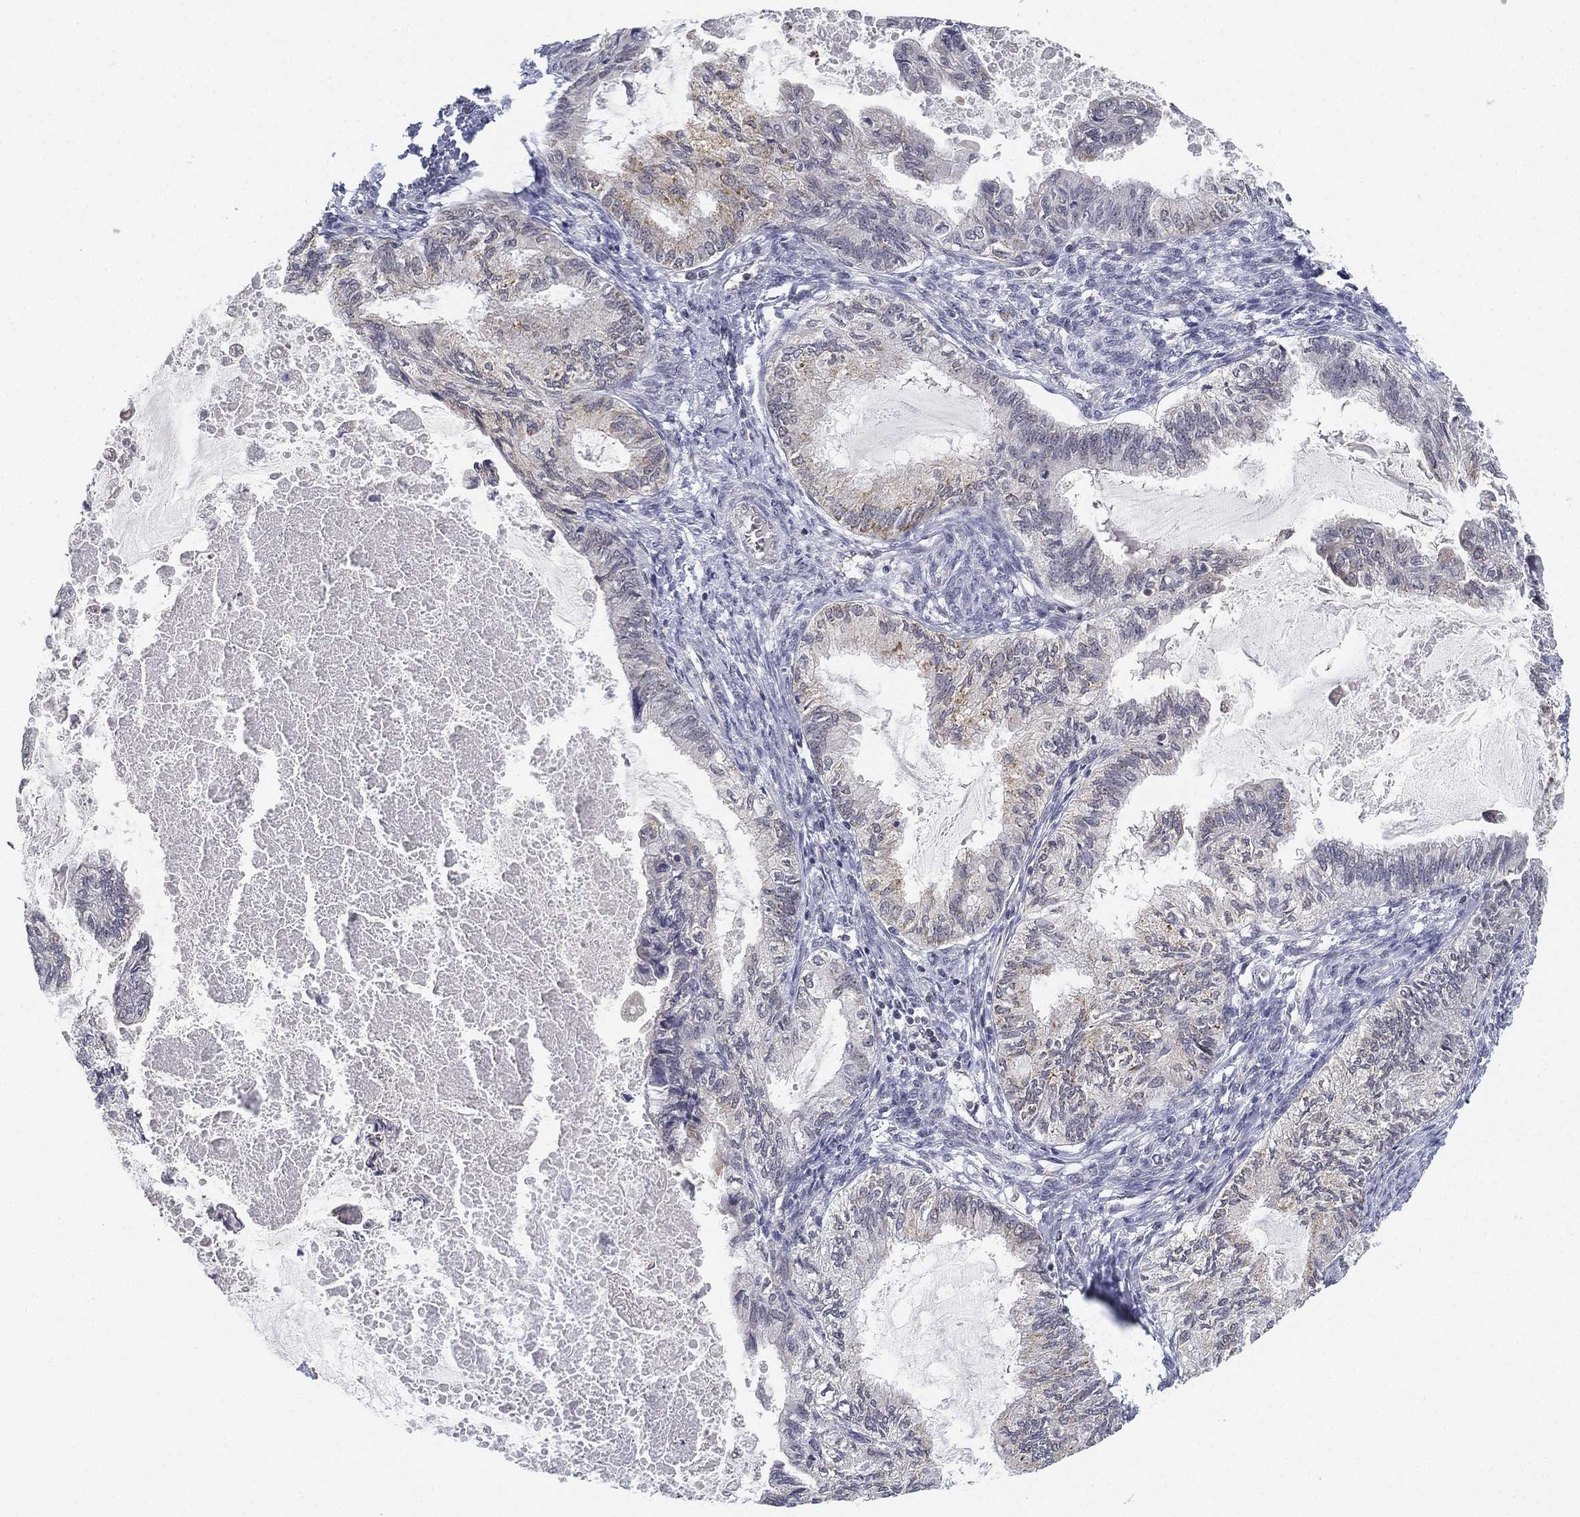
{"staining": {"intensity": "weak", "quantity": "<25%", "location": "cytoplasmic/membranous"}, "tissue": "endometrial cancer", "cell_type": "Tumor cells", "image_type": "cancer", "snomed": [{"axis": "morphology", "description": "Adenocarcinoma, NOS"}, {"axis": "topography", "description": "Endometrium"}], "caption": "There is no significant staining in tumor cells of endometrial cancer (adenocarcinoma).", "gene": "PPP1R16B", "patient": {"sex": "female", "age": 86}}